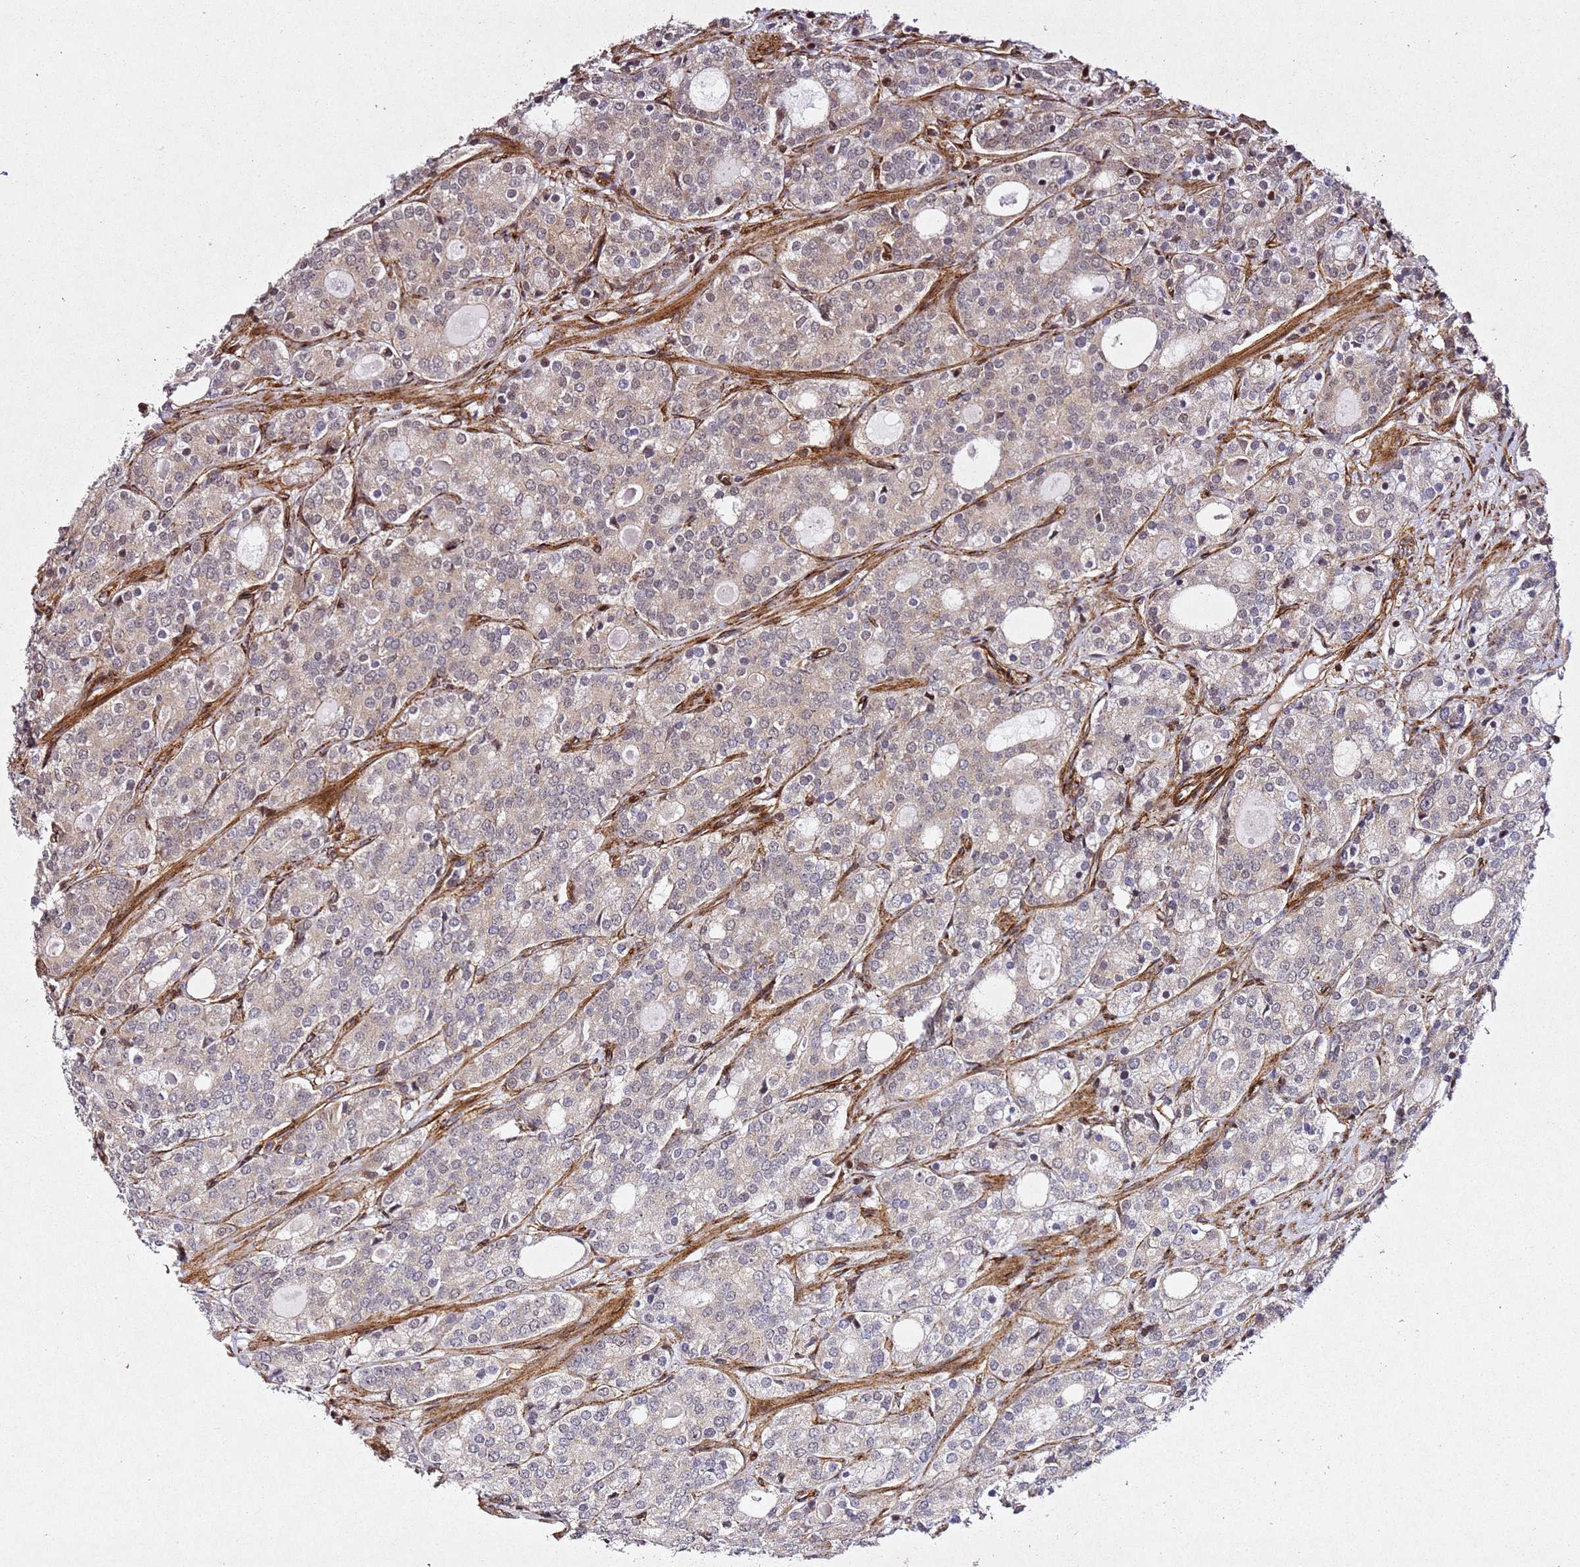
{"staining": {"intensity": "weak", "quantity": "25%-75%", "location": "cytoplasmic/membranous"}, "tissue": "prostate cancer", "cell_type": "Tumor cells", "image_type": "cancer", "snomed": [{"axis": "morphology", "description": "Adenocarcinoma, High grade"}, {"axis": "topography", "description": "Prostate"}], "caption": "Immunohistochemistry of human prostate cancer reveals low levels of weak cytoplasmic/membranous positivity in approximately 25%-75% of tumor cells.", "gene": "ZNF296", "patient": {"sex": "male", "age": 64}}